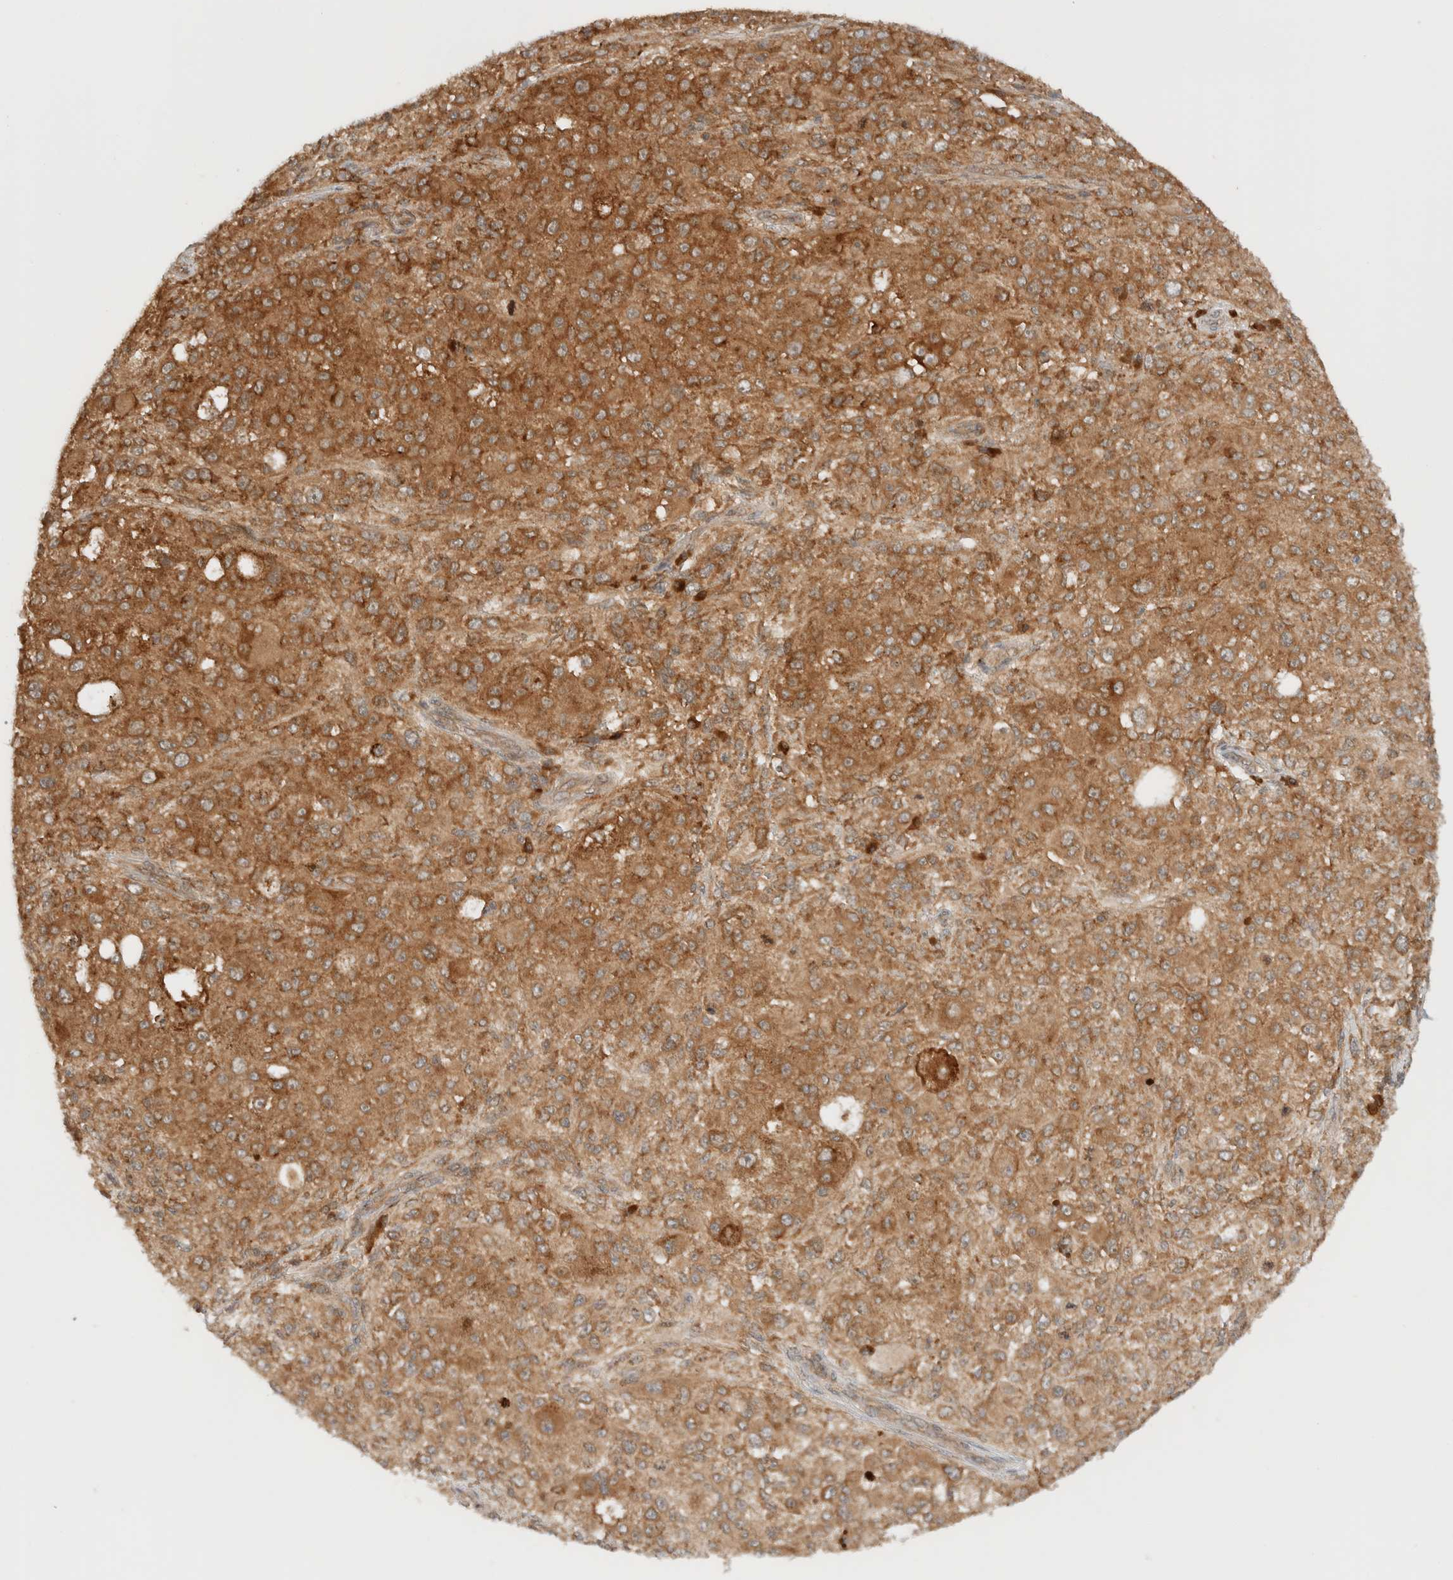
{"staining": {"intensity": "strong", "quantity": ">75%", "location": "cytoplasmic/membranous"}, "tissue": "melanoma", "cell_type": "Tumor cells", "image_type": "cancer", "snomed": [{"axis": "morphology", "description": "Necrosis, NOS"}, {"axis": "morphology", "description": "Malignant melanoma, NOS"}, {"axis": "topography", "description": "Skin"}], "caption": "Melanoma tissue reveals strong cytoplasmic/membranous staining in about >75% of tumor cells", "gene": "ARFGEF2", "patient": {"sex": "female", "age": 87}}